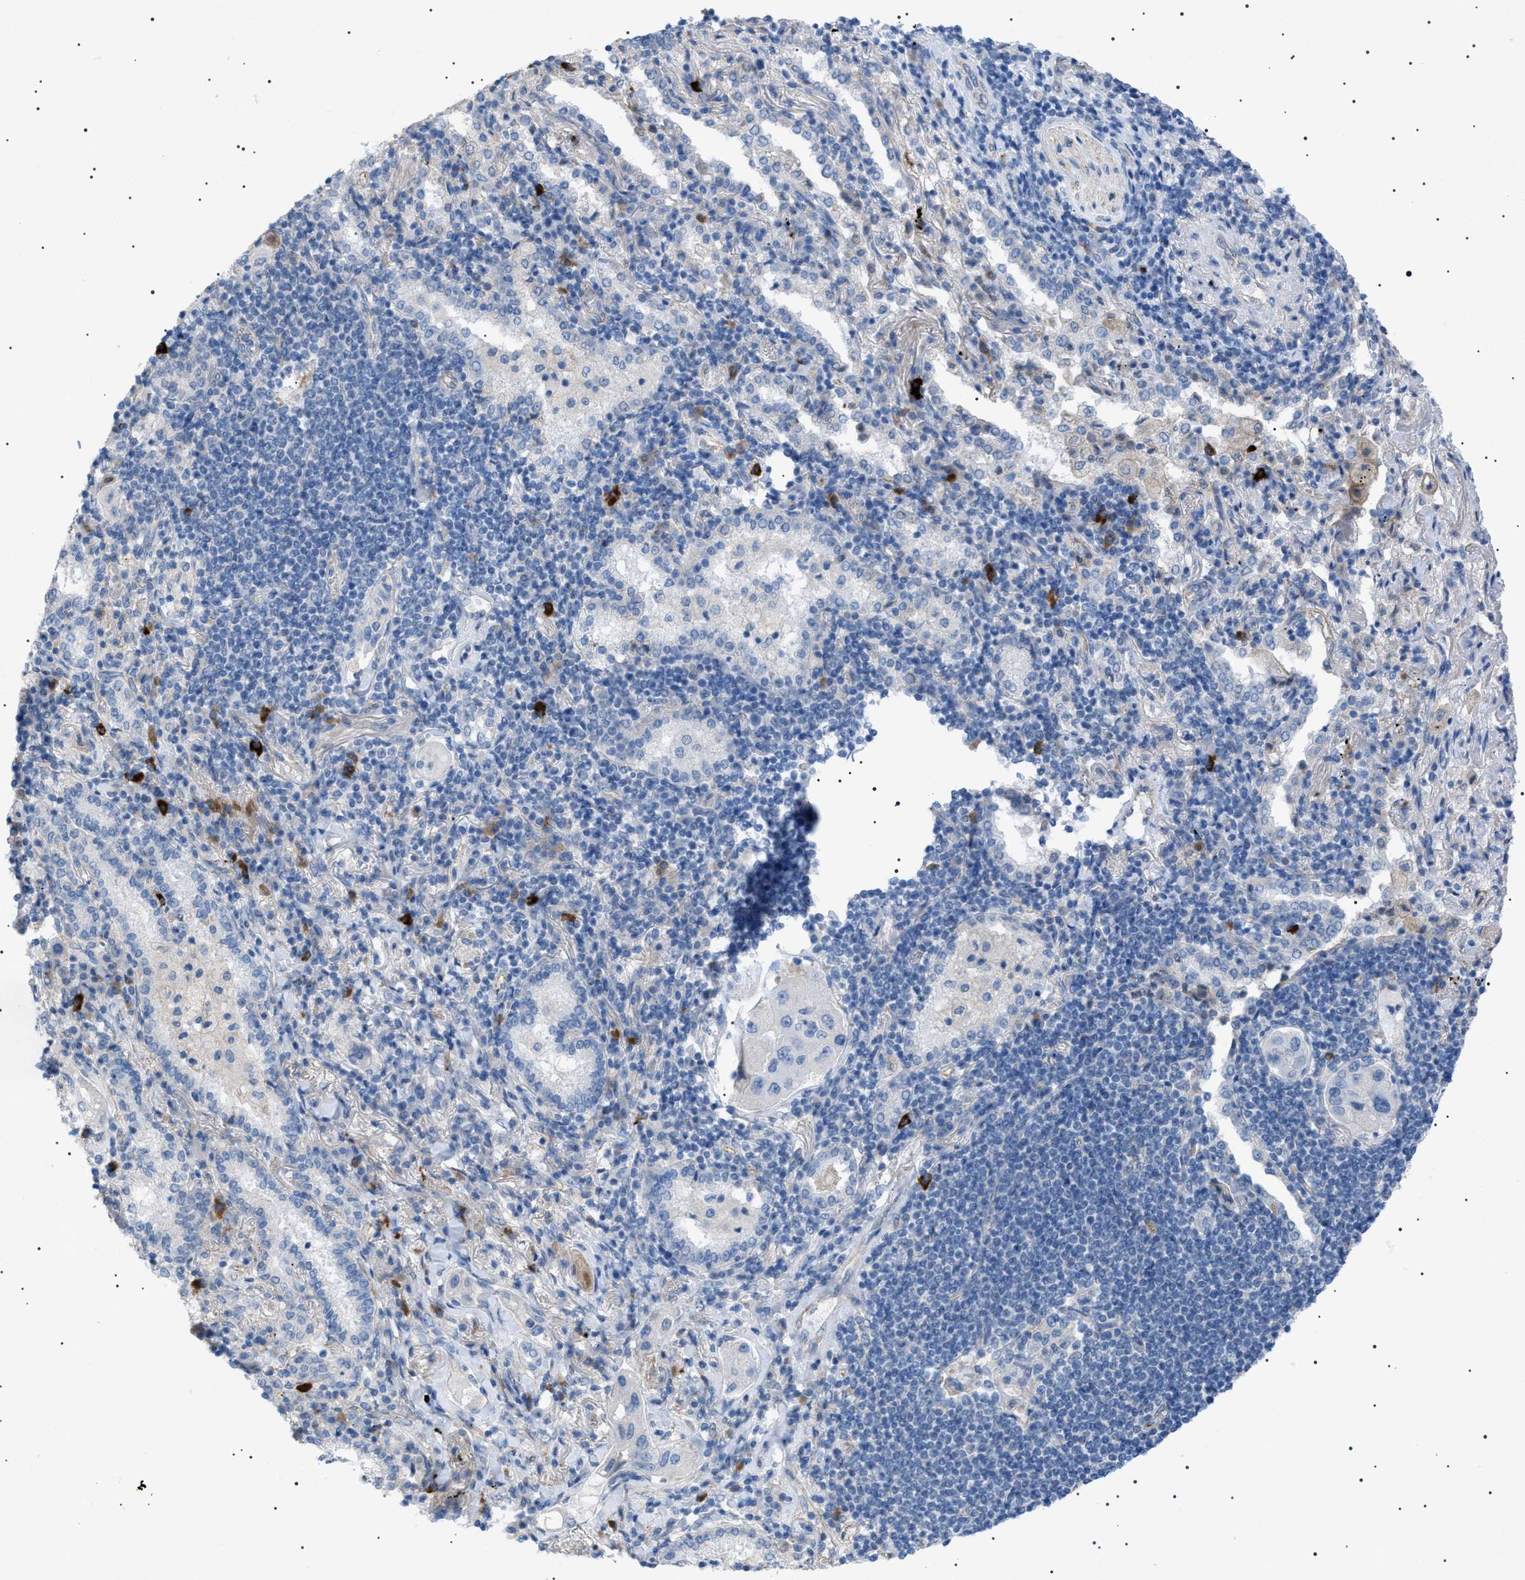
{"staining": {"intensity": "negative", "quantity": "none", "location": "none"}, "tissue": "lung cancer", "cell_type": "Tumor cells", "image_type": "cancer", "snomed": [{"axis": "morphology", "description": "Adenocarcinoma, NOS"}, {"axis": "topography", "description": "Lung"}], "caption": "There is no significant expression in tumor cells of lung cancer. Nuclei are stained in blue.", "gene": "ADAMTS1", "patient": {"sex": "female", "age": 65}}